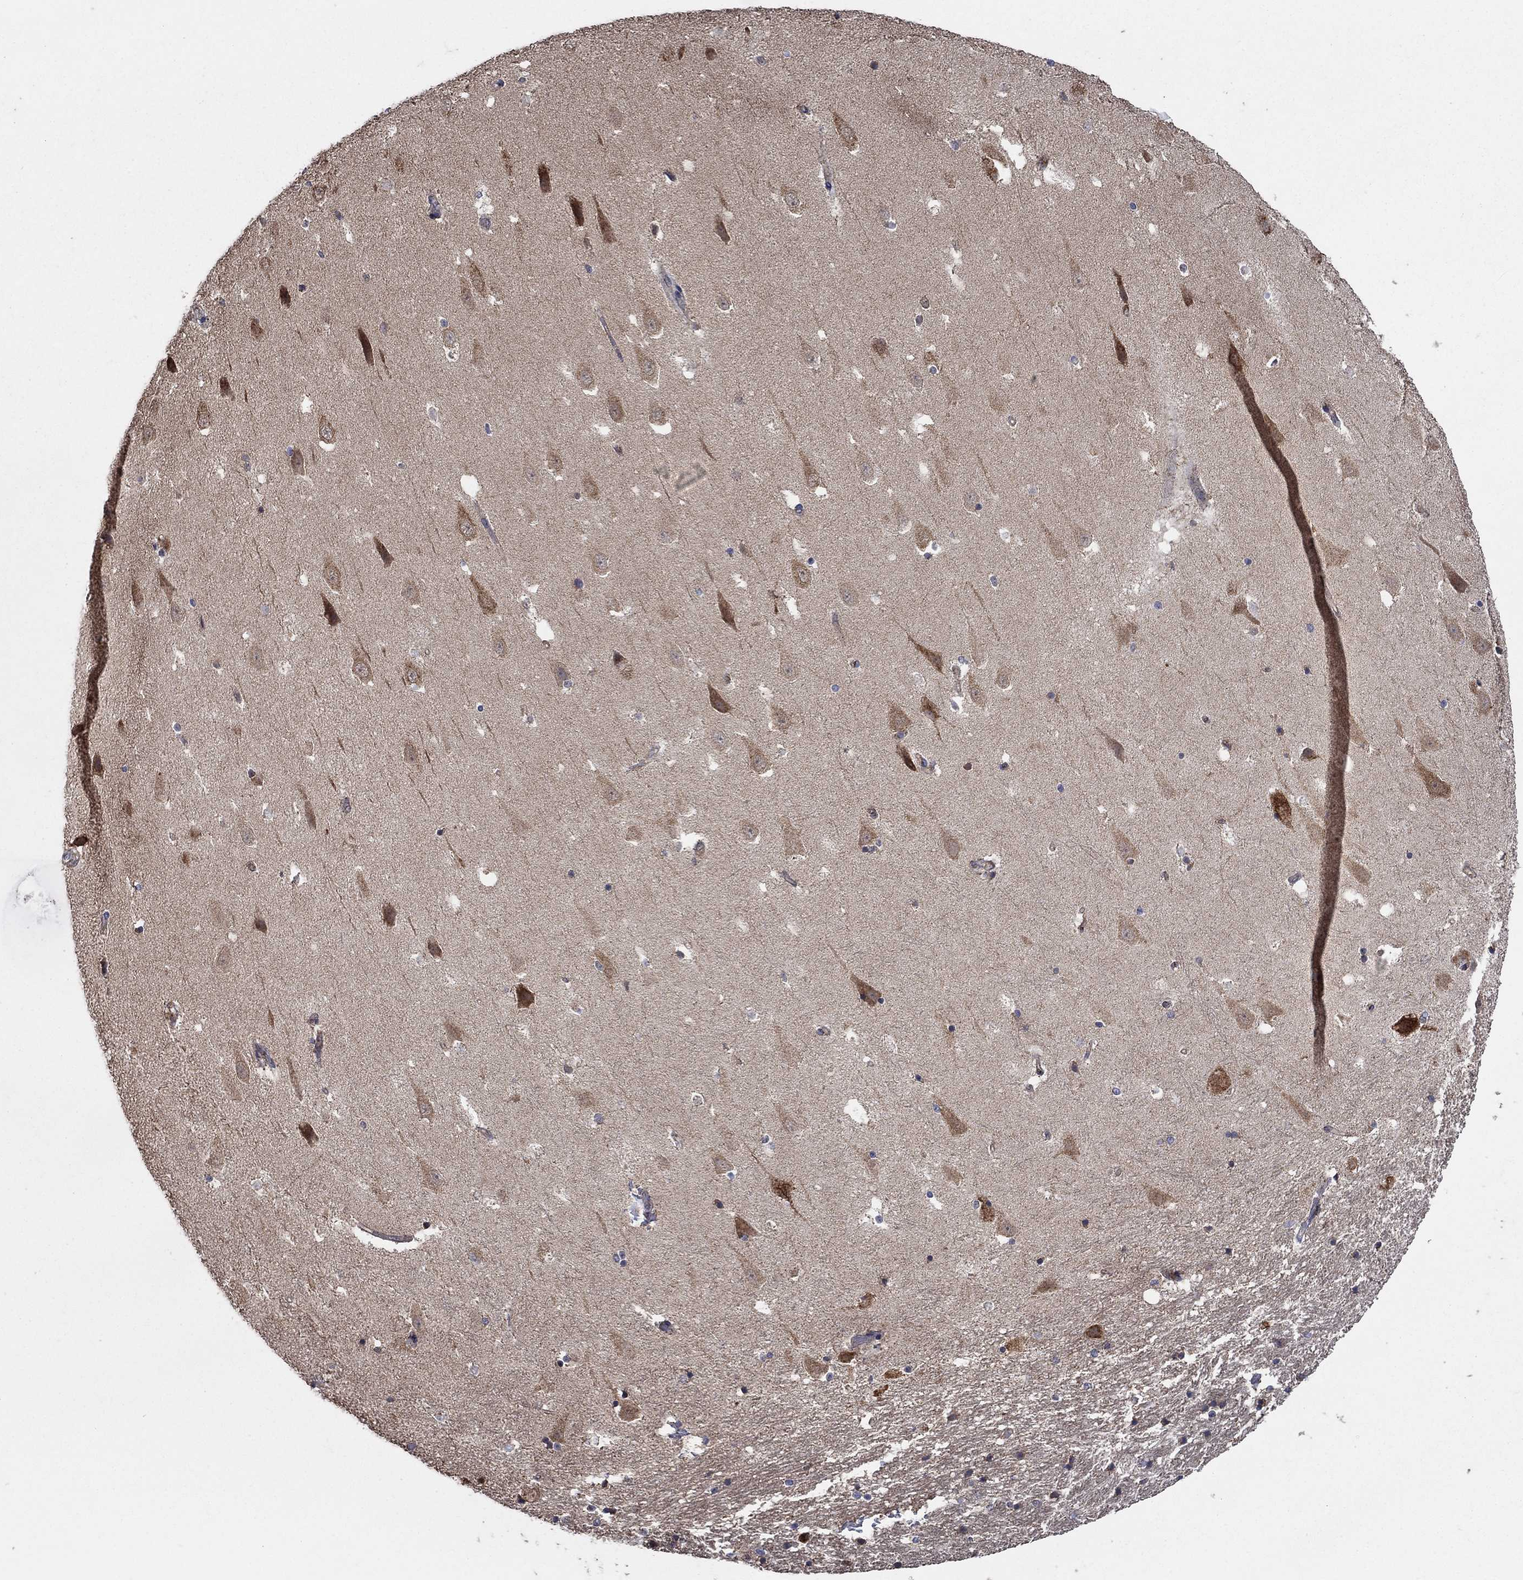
{"staining": {"intensity": "negative", "quantity": "none", "location": "none"}, "tissue": "hippocampus", "cell_type": "Glial cells", "image_type": "normal", "snomed": [{"axis": "morphology", "description": "Normal tissue, NOS"}, {"axis": "topography", "description": "Hippocampus"}], "caption": "The image displays no significant positivity in glial cells of hippocampus. (Stains: DAB immunohistochemistry with hematoxylin counter stain, Microscopy: brightfield microscopy at high magnification).", "gene": "HID1", "patient": {"sex": "male", "age": 49}}